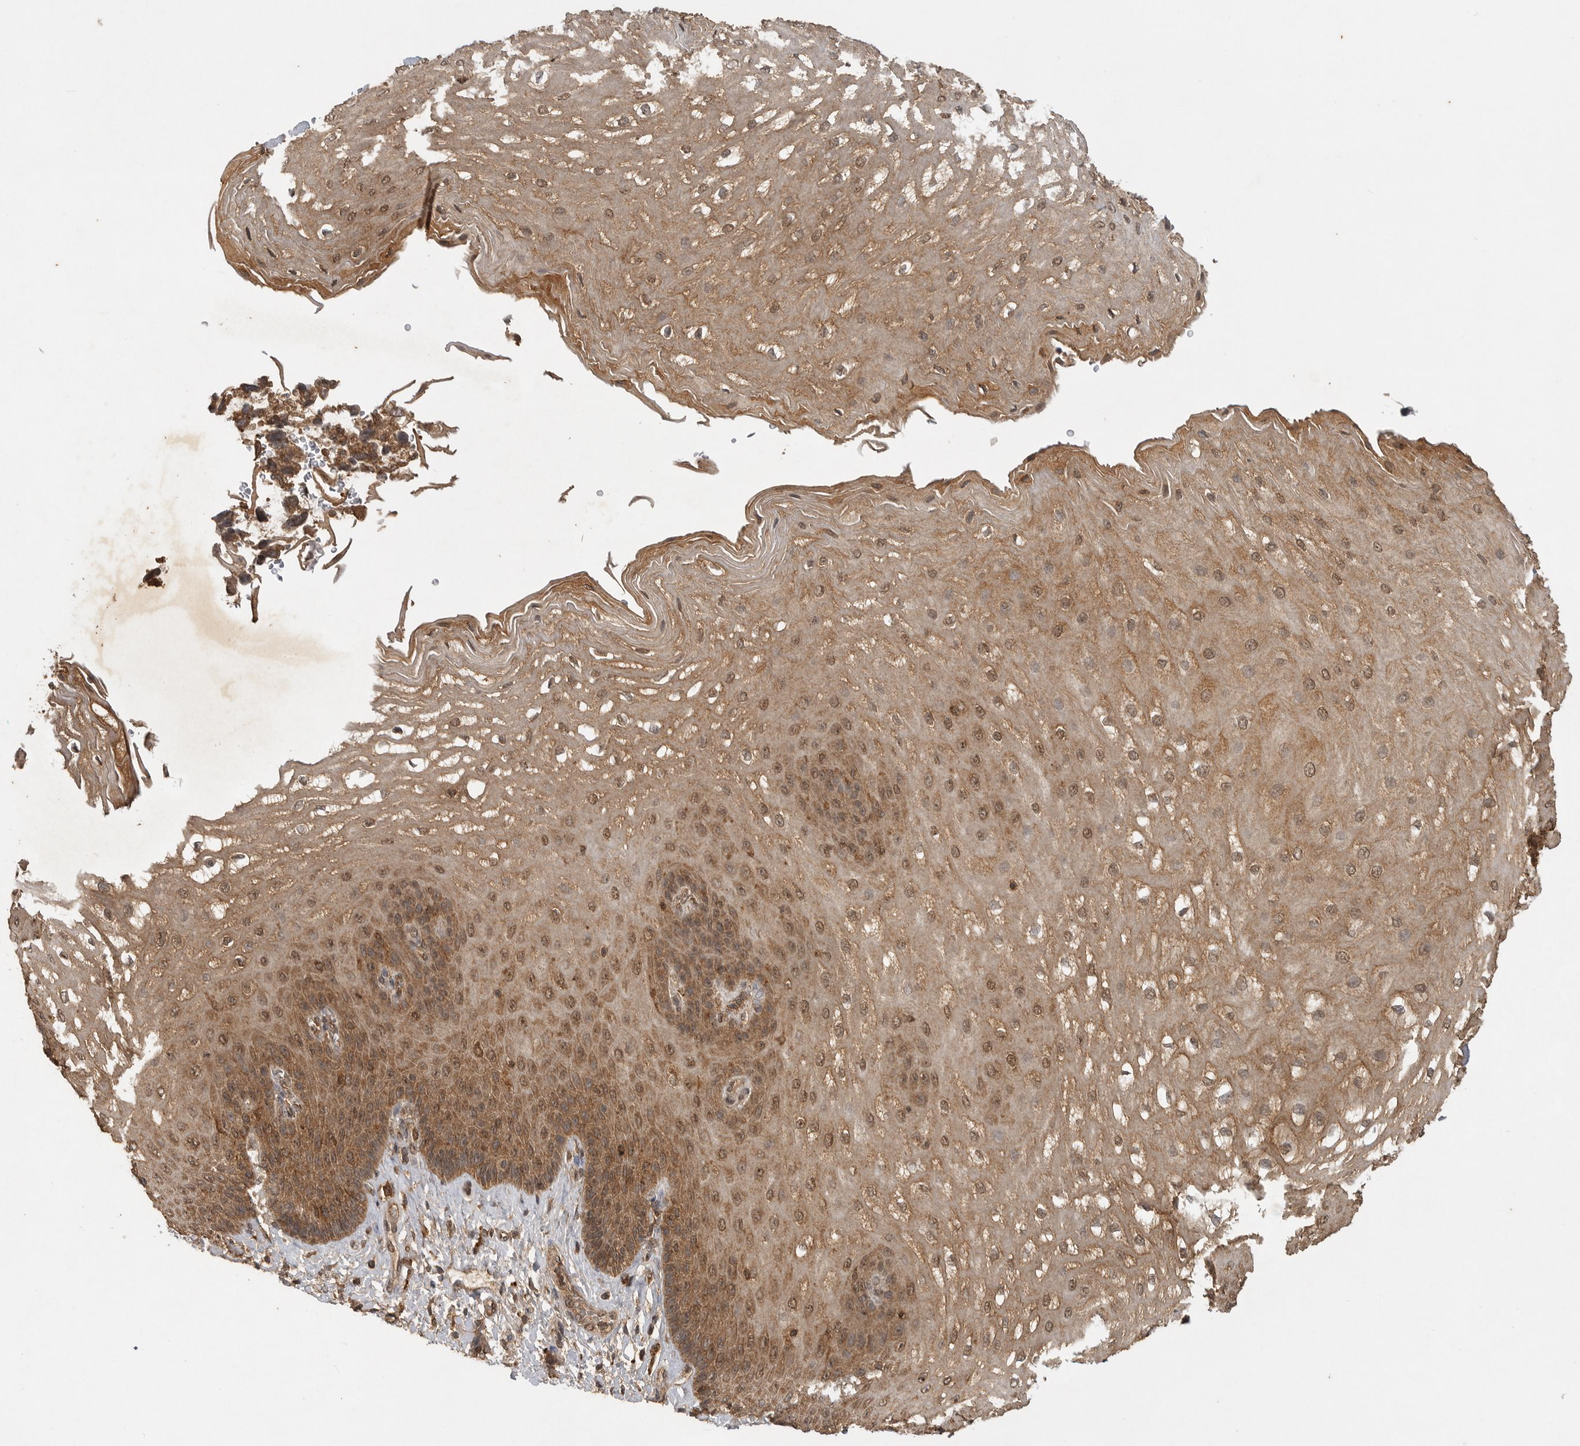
{"staining": {"intensity": "moderate", "quantity": ">75%", "location": "cytoplasmic/membranous,nuclear"}, "tissue": "esophagus", "cell_type": "Squamous epithelial cells", "image_type": "normal", "snomed": [{"axis": "morphology", "description": "Normal tissue, NOS"}, {"axis": "topography", "description": "Esophagus"}], "caption": "Immunohistochemistry (IHC) photomicrograph of benign esophagus: human esophagus stained using immunohistochemistry exhibits medium levels of moderate protein expression localized specifically in the cytoplasmic/membranous,nuclear of squamous epithelial cells, appearing as a cytoplasmic/membranous,nuclear brown color.", "gene": "ICOSLG", "patient": {"sex": "male", "age": 54}}